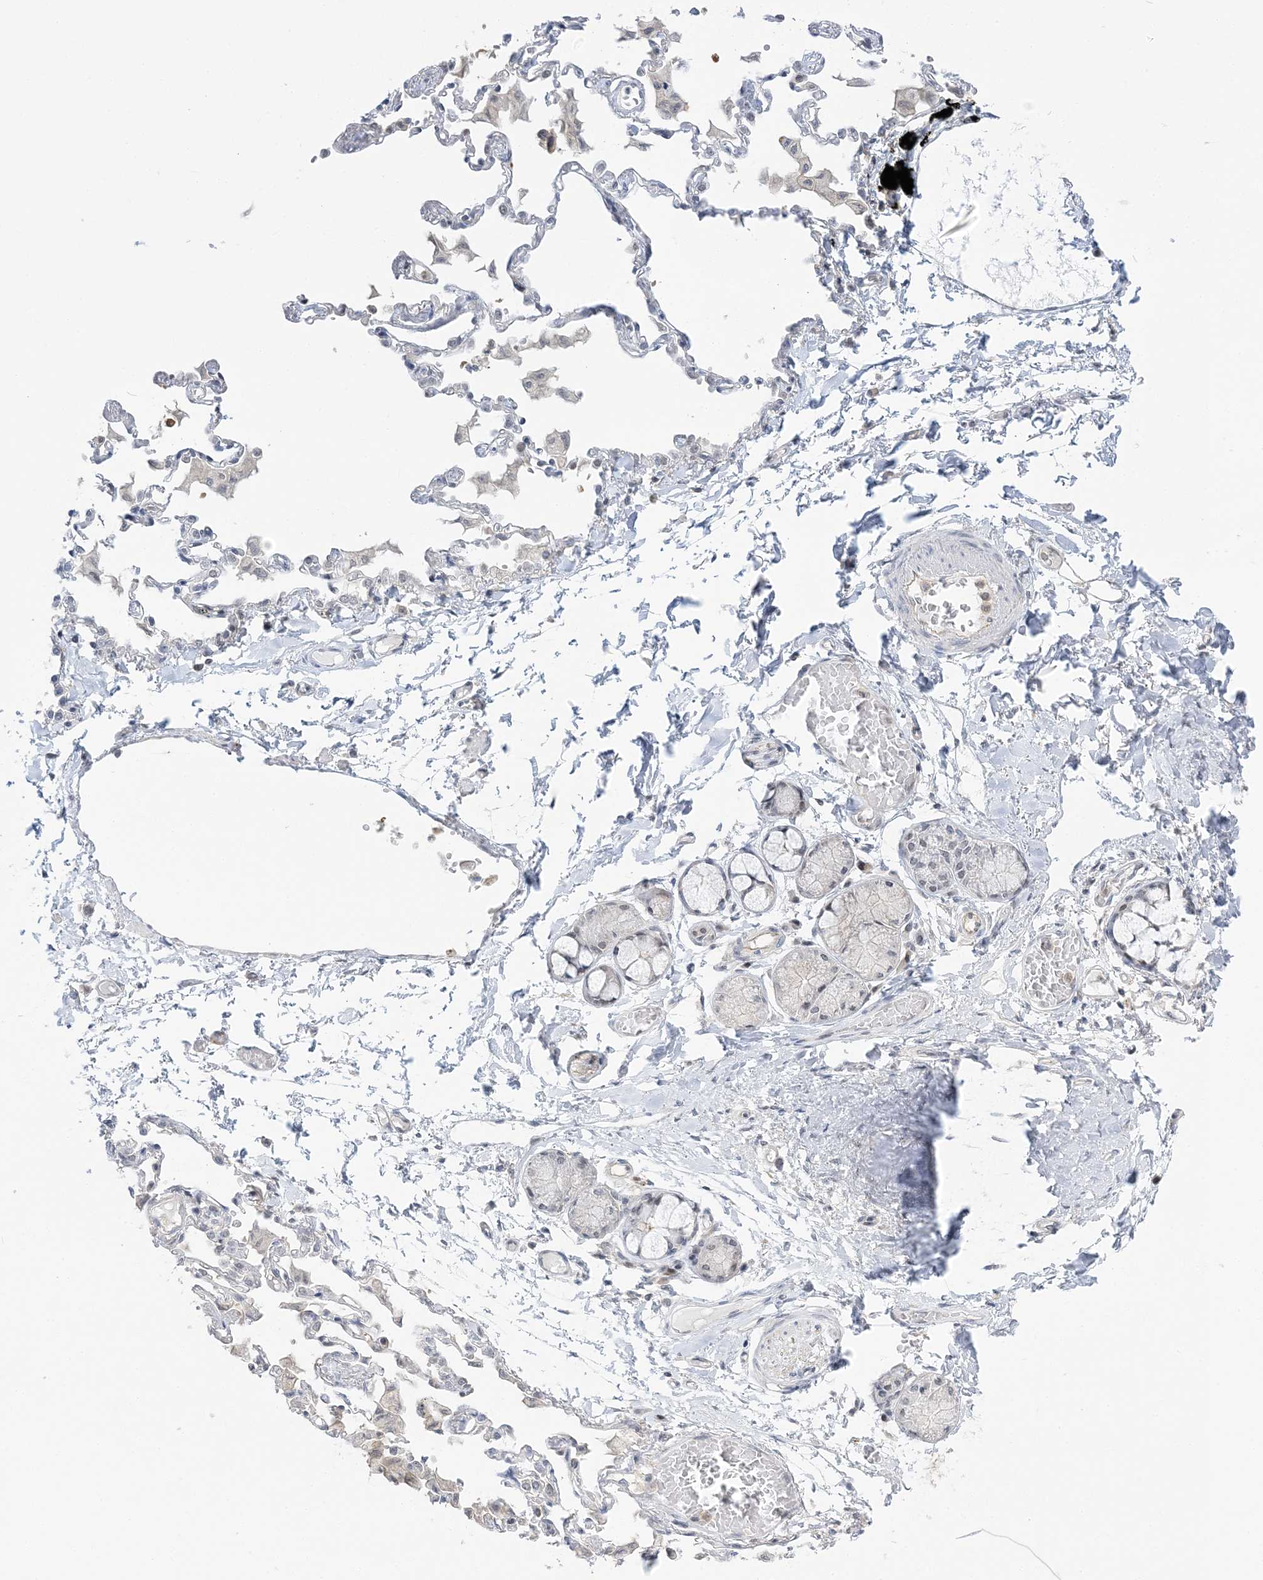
{"staining": {"intensity": "negative", "quantity": "none", "location": "none"}, "tissue": "adipose tissue", "cell_type": "Adipocytes", "image_type": "normal", "snomed": [{"axis": "morphology", "description": "Normal tissue, NOS"}, {"axis": "topography", "description": "Cartilage tissue"}, {"axis": "topography", "description": "Bronchus"}, {"axis": "topography", "description": "Lung"}, {"axis": "topography", "description": "Peripheral nerve tissue"}], "caption": "Adipocytes show no significant protein staining in normal adipose tissue.", "gene": "THADA", "patient": {"sex": "female", "age": 49}}